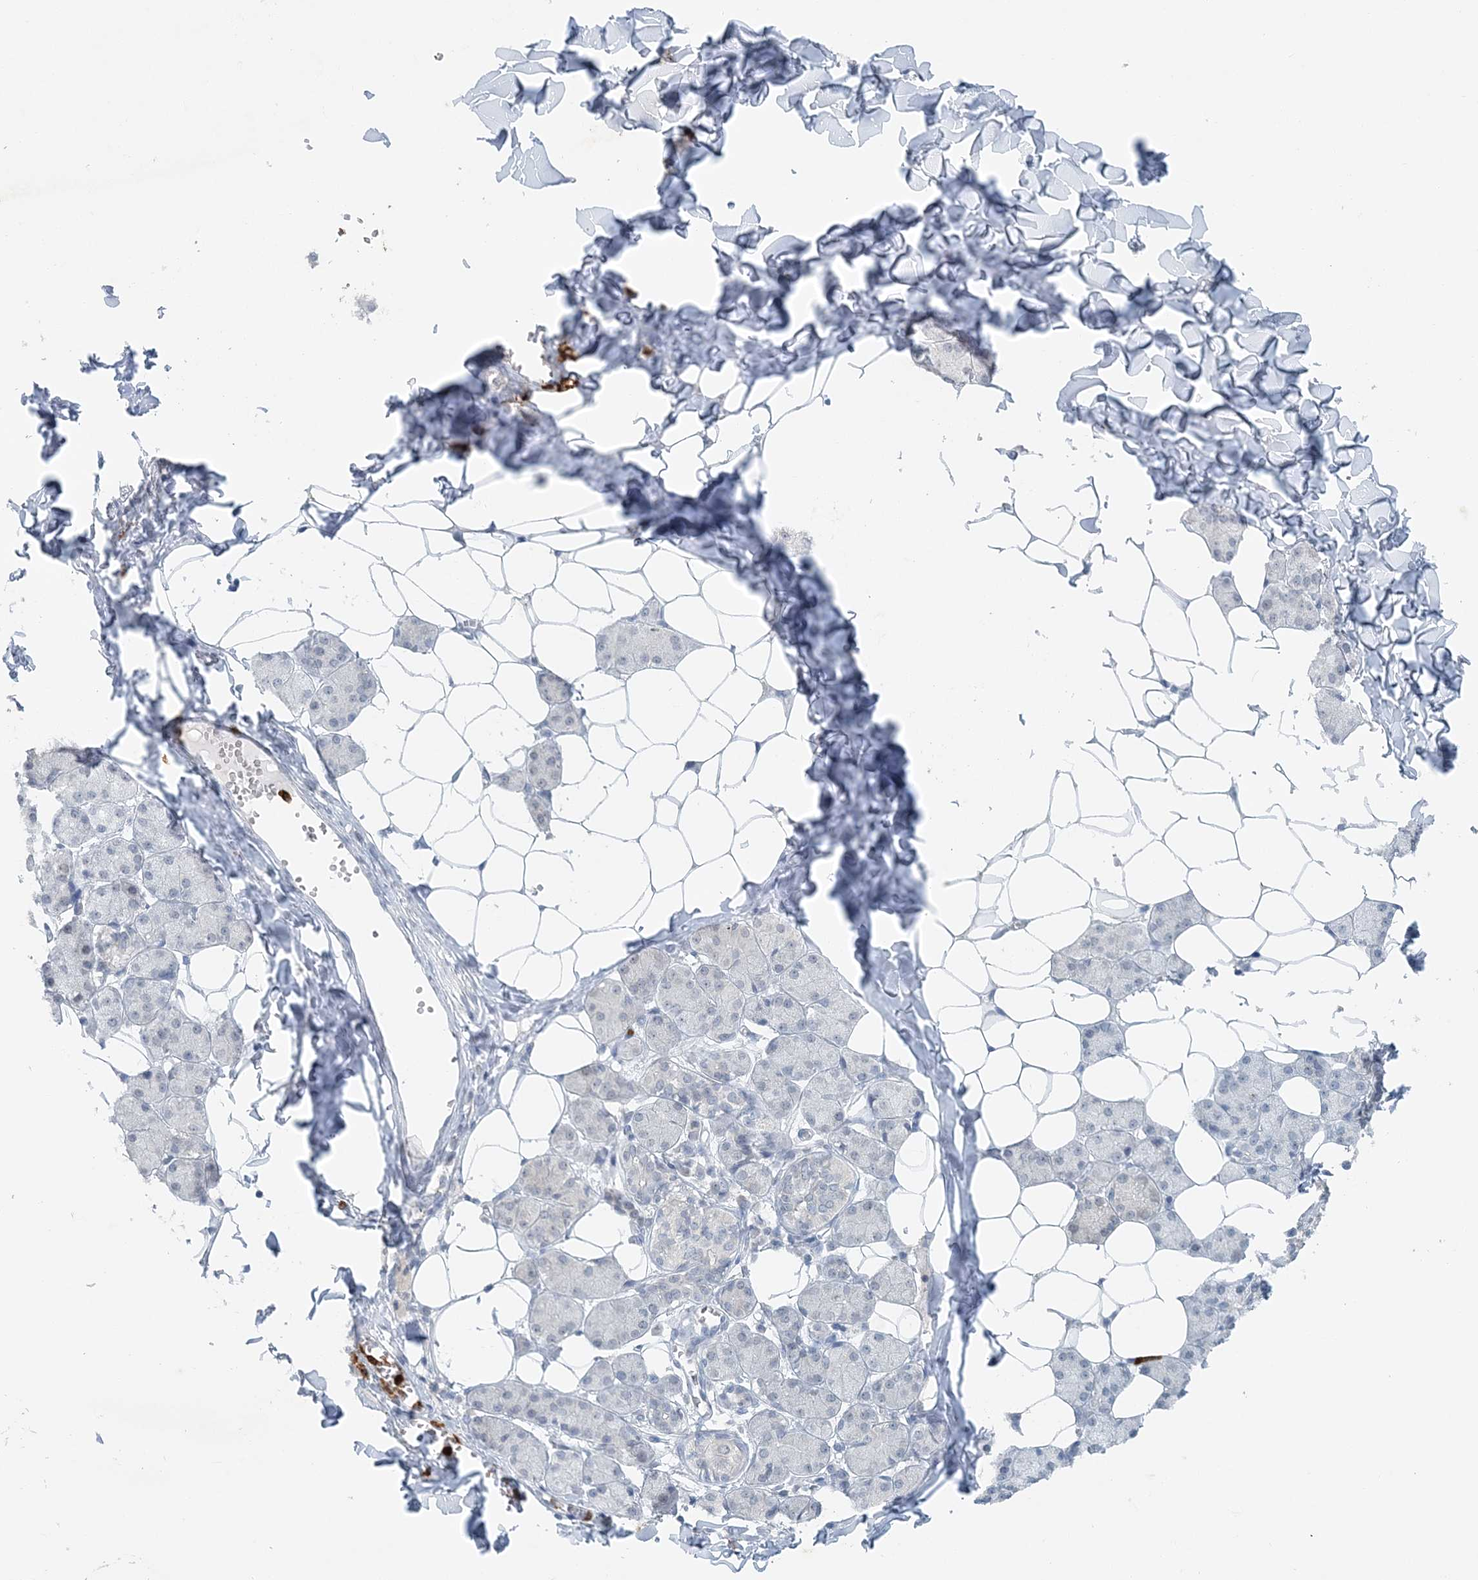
{"staining": {"intensity": "negative", "quantity": "none", "location": "none"}, "tissue": "salivary gland", "cell_type": "Glandular cells", "image_type": "normal", "snomed": [{"axis": "morphology", "description": "Normal tissue, NOS"}, {"axis": "topography", "description": "Salivary gland"}], "caption": "The image reveals no staining of glandular cells in benign salivary gland.", "gene": "NUP54", "patient": {"sex": "female", "age": 33}}